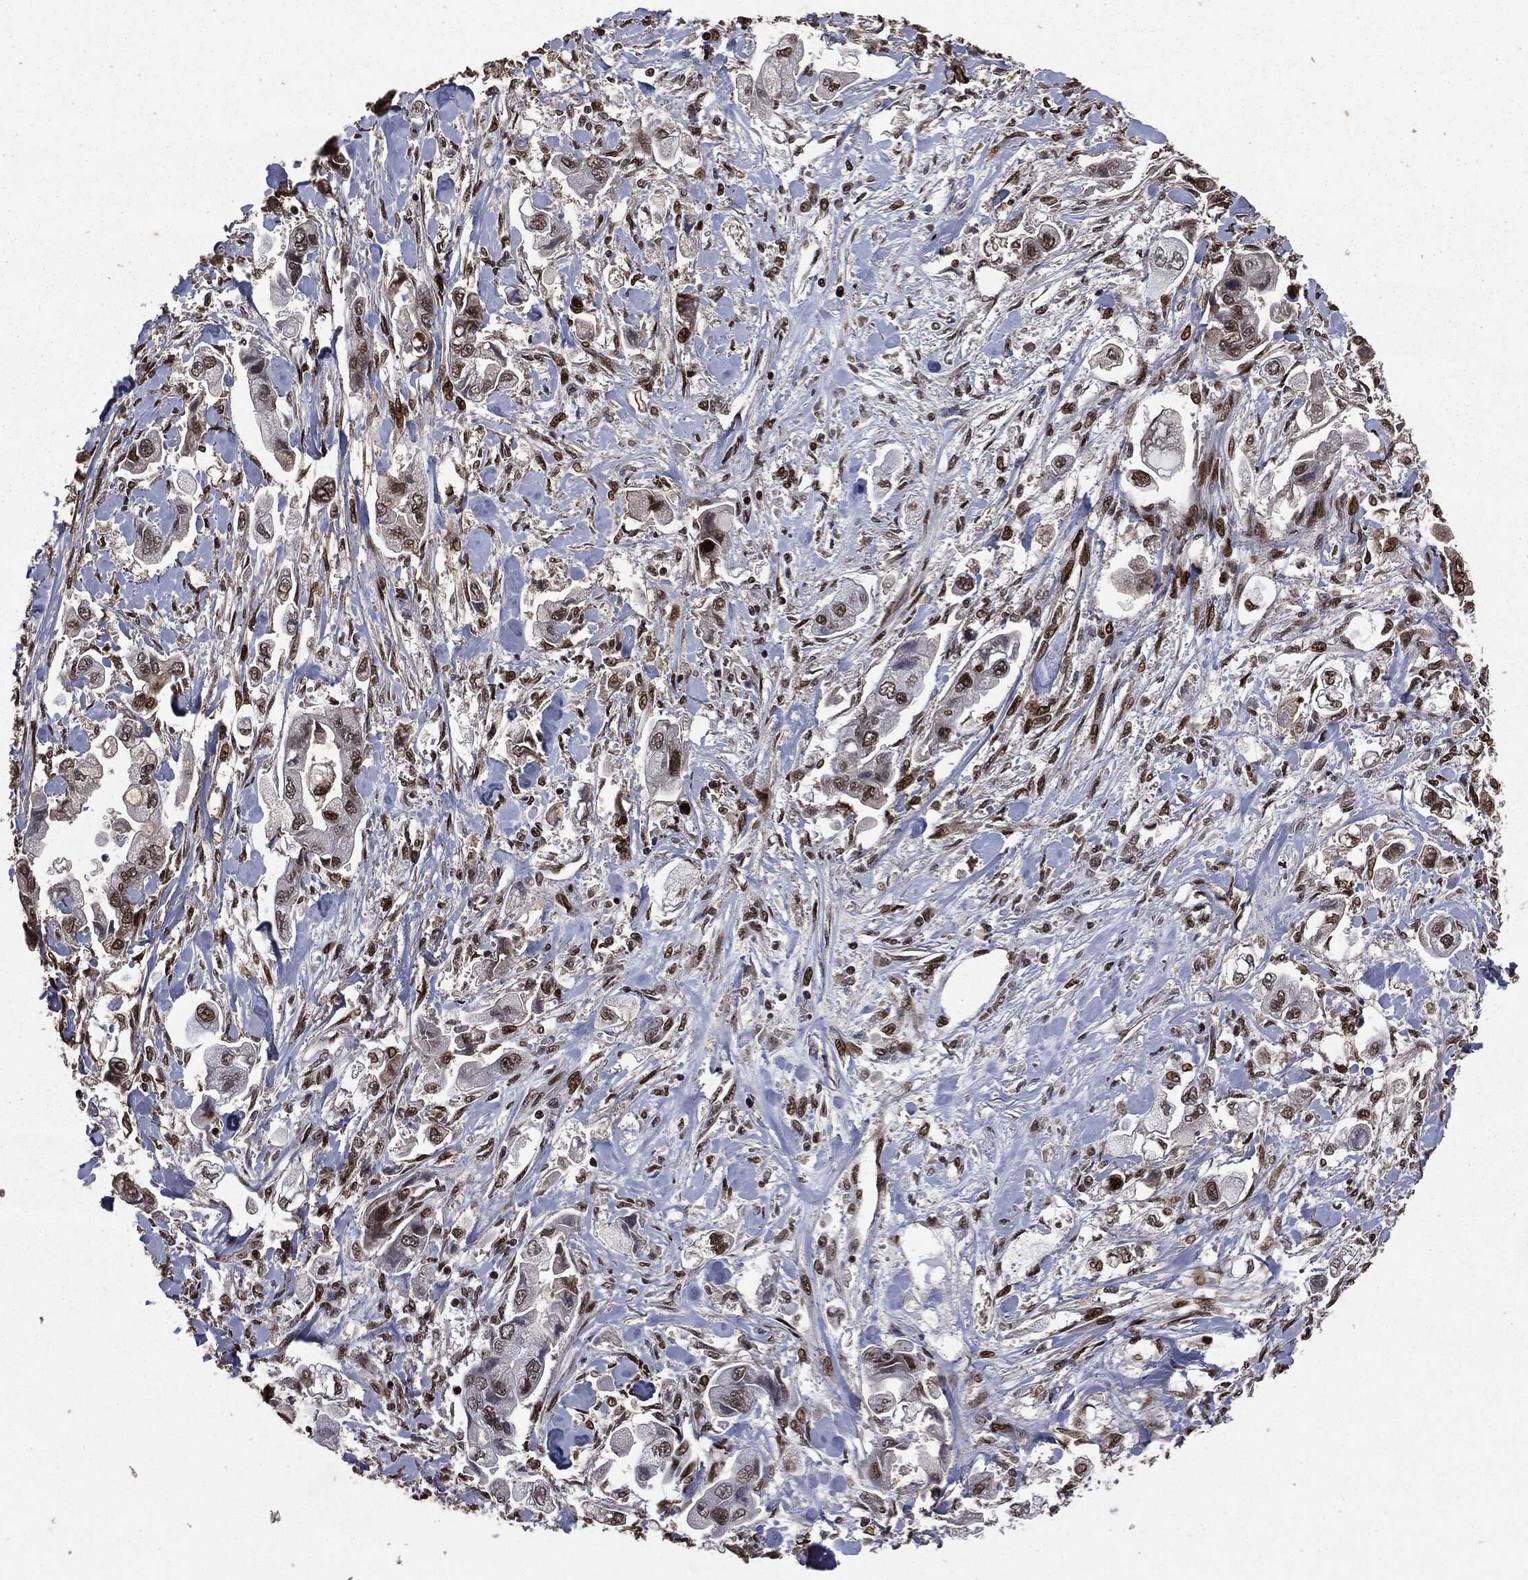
{"staining": {"intensity": "strong", "quantity": ">75%", "location": "nuclear"}, "tissue": "stomach cancer", "cell_type": "Tumor cells", "image_type": "cancer", "snomed": [{"axis": "morphology", "description": "Adenocarcinoma, NOS"}, {"axis": "topography", "description": "Stomach"}], "caption": "Adenocarcinoma (stomach) tissue reveals strong nuclear positivity in approximately >75% of tumor cells The staining was performed using DAB to visualize the protein expression in brown, while the nuclei were stained in blue with hematoxylin (Magnification: 20x).", "gene": "DVL2", "patient": {"sex": "male", "age": 62}}